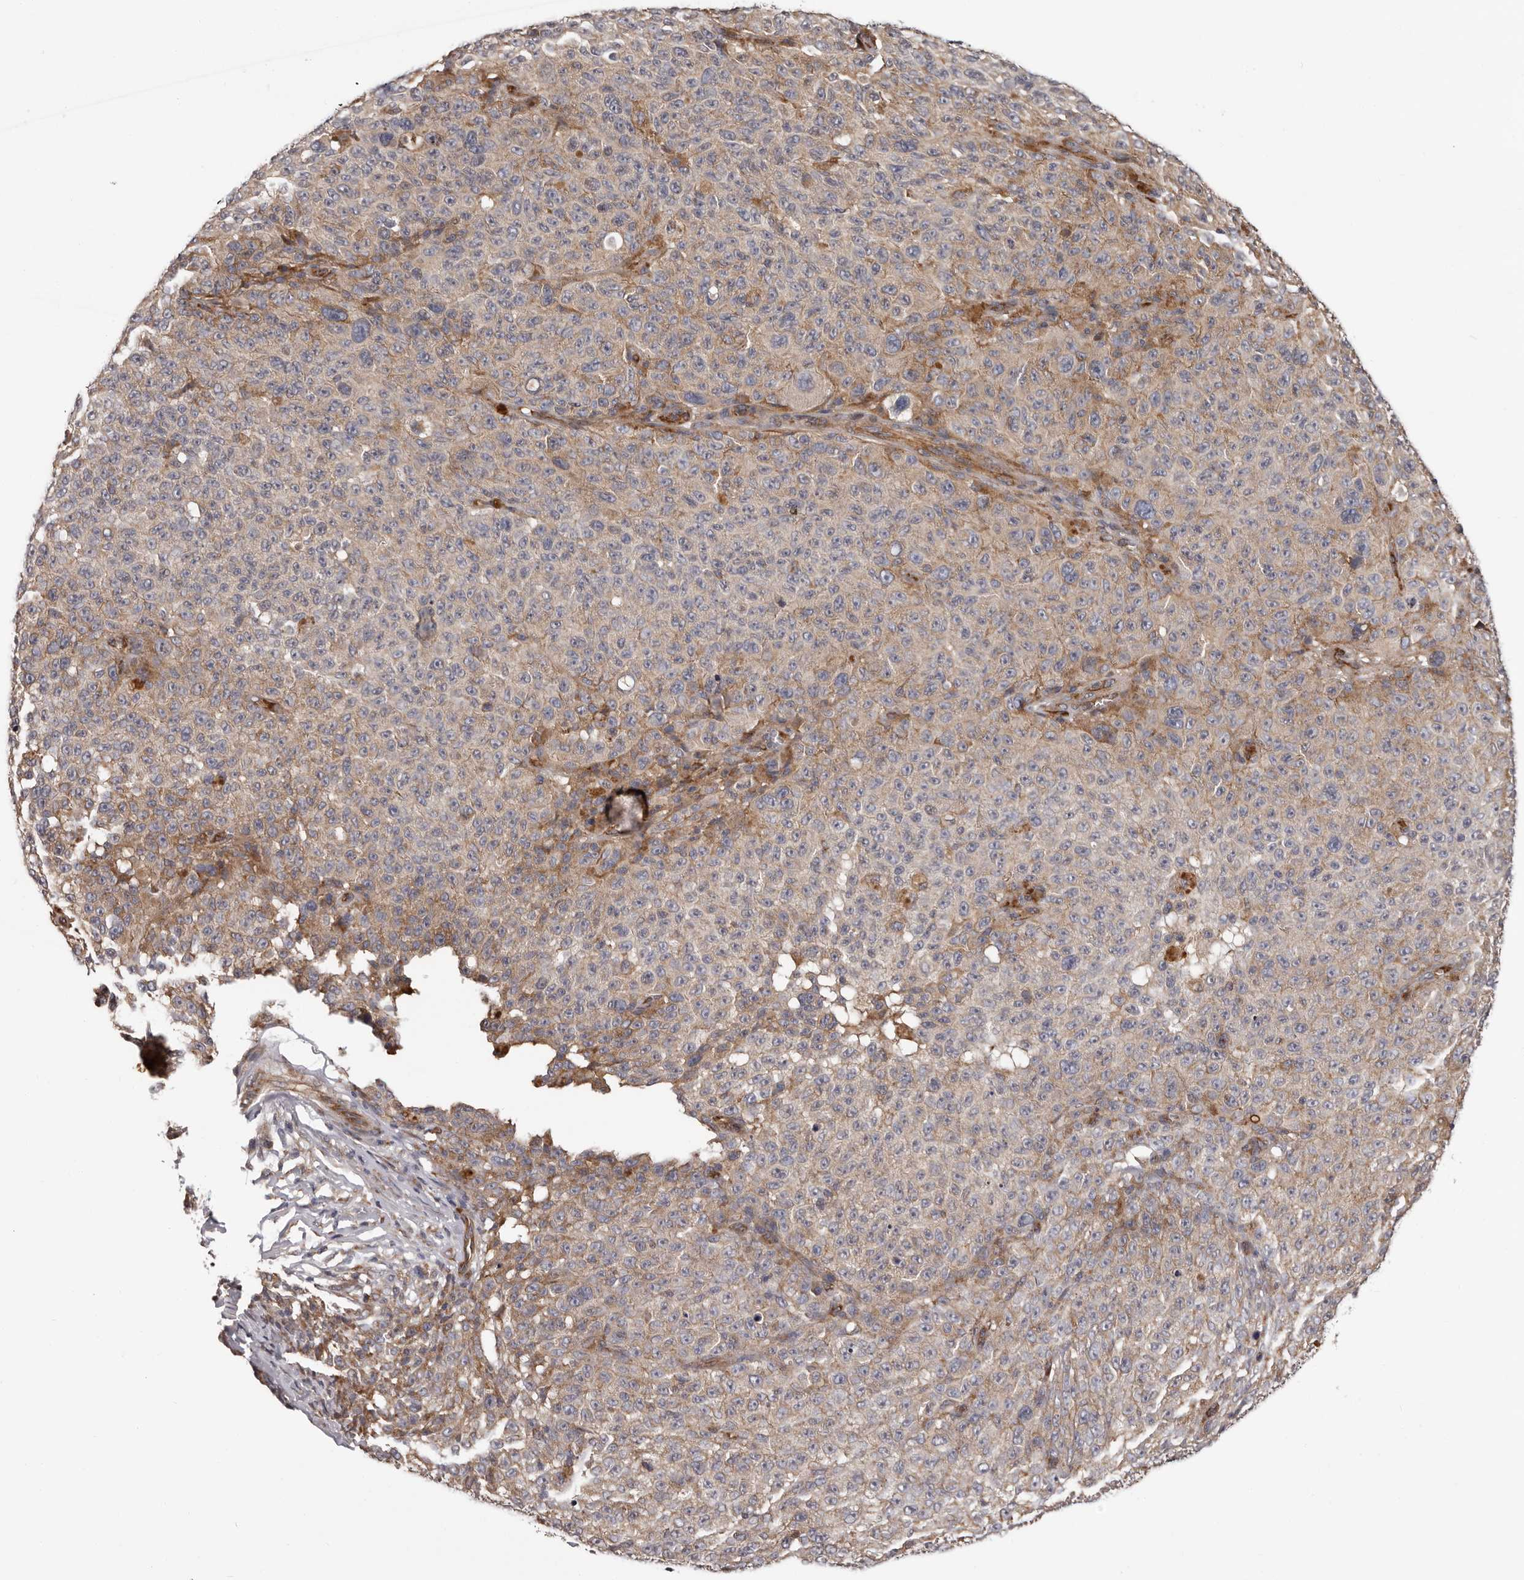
{"staining": {"intensity": "negative", "quantity": "none", "location": "none"}, "tissue": "melanoma", "cell_type": "Tumor cells", "image_type": "cancer", "snomed": [{"axis": "morphology", "description": "Malignant melanoma, NOS"}, {"axis": "topography", "description": "Skin"}], "caption": "DAB immunohistochemical staining of human malignant melanoma reveals no significant positivity in tumor cells. Brightfield microscopy of IHC stained with DAB (brown) and hematoxylin (blue), captured at high magnification.", "gene": "VPS37A", "patient": {"sex": "female", "age": 82}}